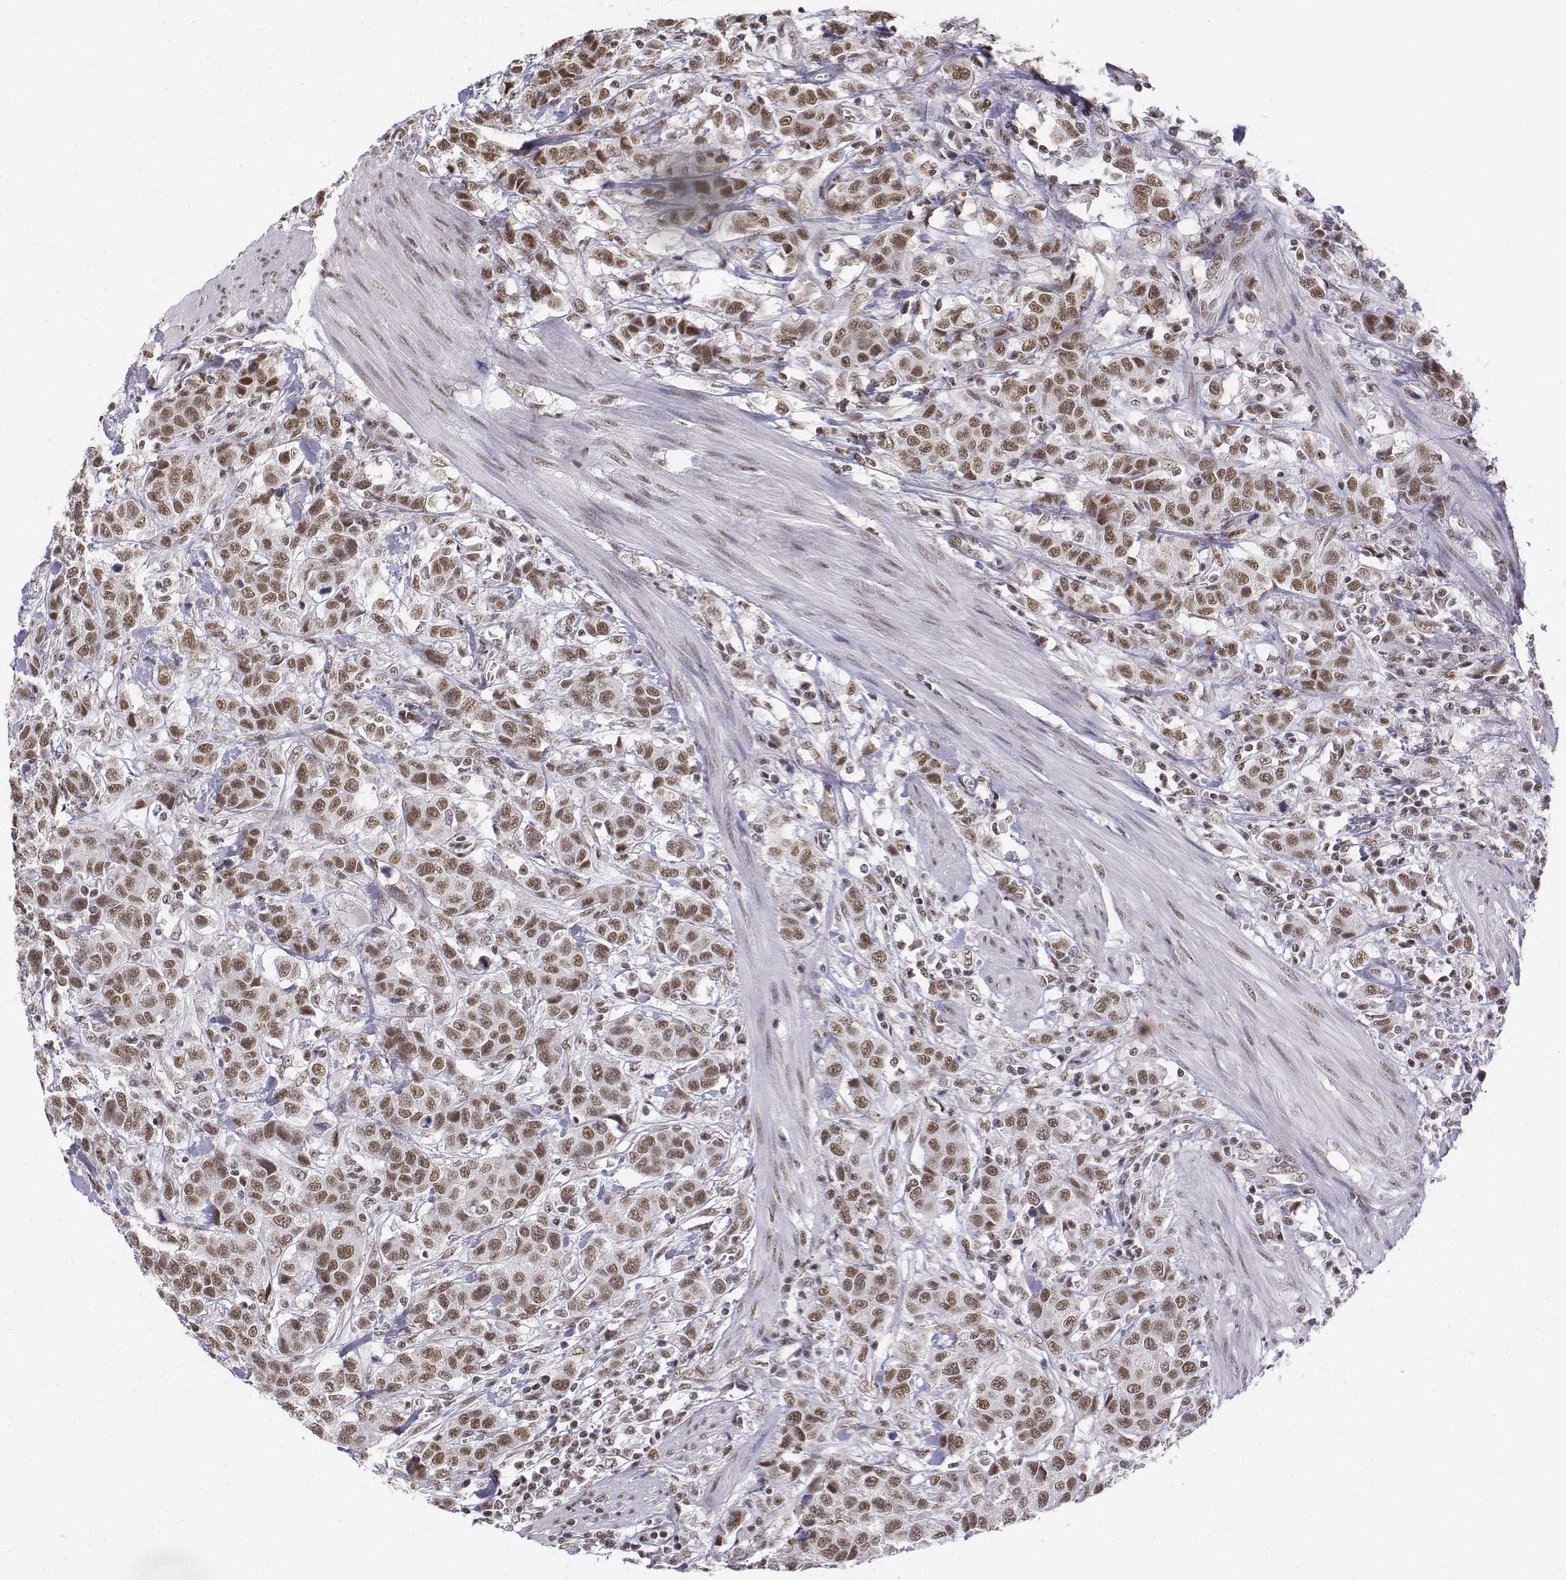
{"staining": {"intensity": "moderate", "quantity": ">75%", "location": "nuclear"}, "tissue": "urothelial cancer", "cell_type": "Tumor cells", "image_type": "cancer", "snomed": [{"axis": "morphology", "description": "Urothelial carcinoma, High grade"}, {"axis": "topography", "description": "Urinary bladder"}], "caption": "This image demonstrates IHC staining of human urothelial carcinoma (high-grade), with medium moderate nuclear expression in about >75% of tumor cells.", "gene": "SETD1A", "patient": {"sex": "female", "age": 58}}